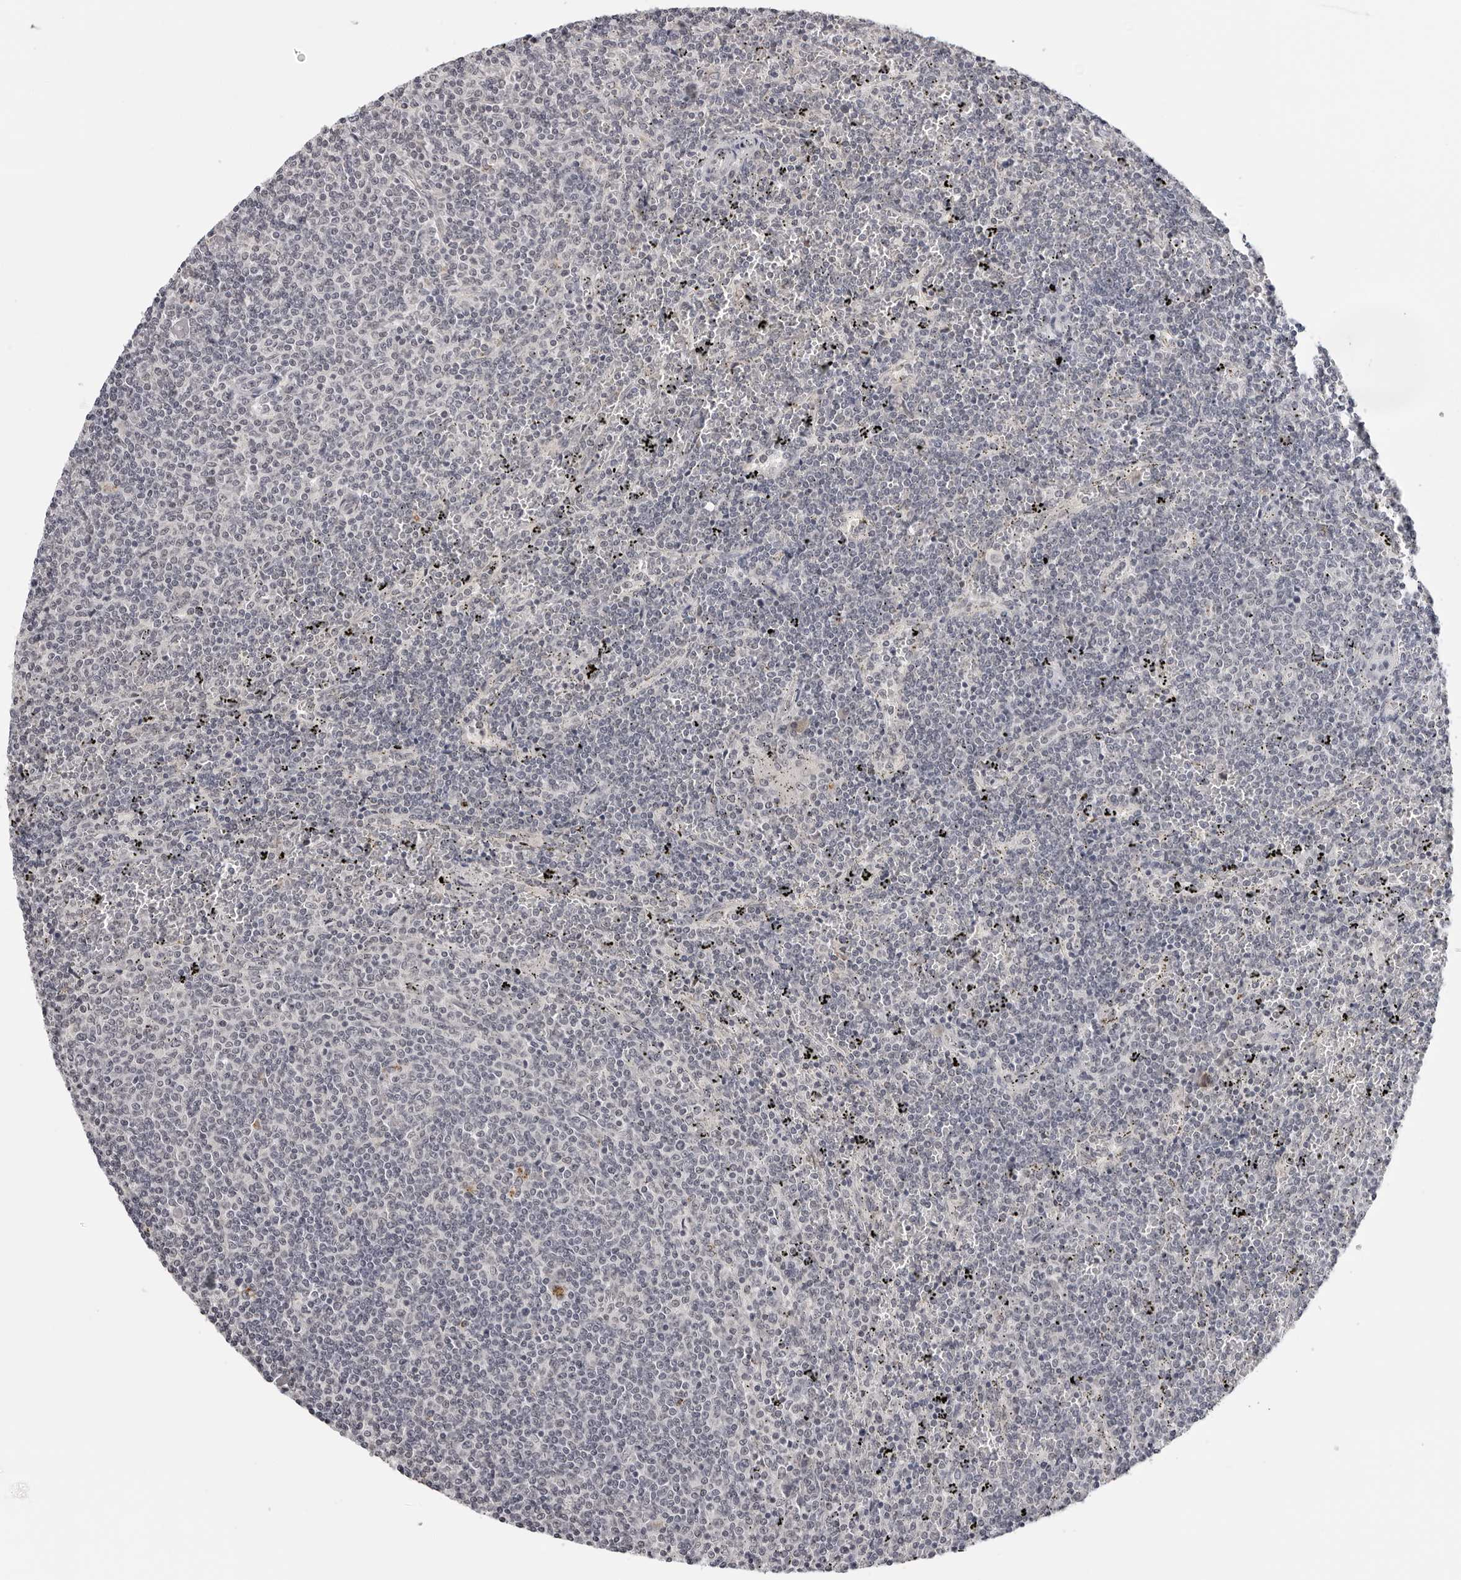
{"staining": {"intensity": "negative", "quantity": "none", "location": "none"}, "tissue": "lymphoma", "cell_type": "Tumor cells", "image_type": "cancer", "snomed": [{"axis": "morphology", "description": "Malignant lymphoma, non-Hodgkin's type, Low grade"}, {"axis": "topography", "description": "Spleen"}], "caption": "Human low-grade malignant lymphoma, non-Hodgkin's type stained for a protein using immunohistochemistry displays no staining in tumor cells.", "gene": "PRUNE1", "patient": {"sex": "female", "age": 50}}